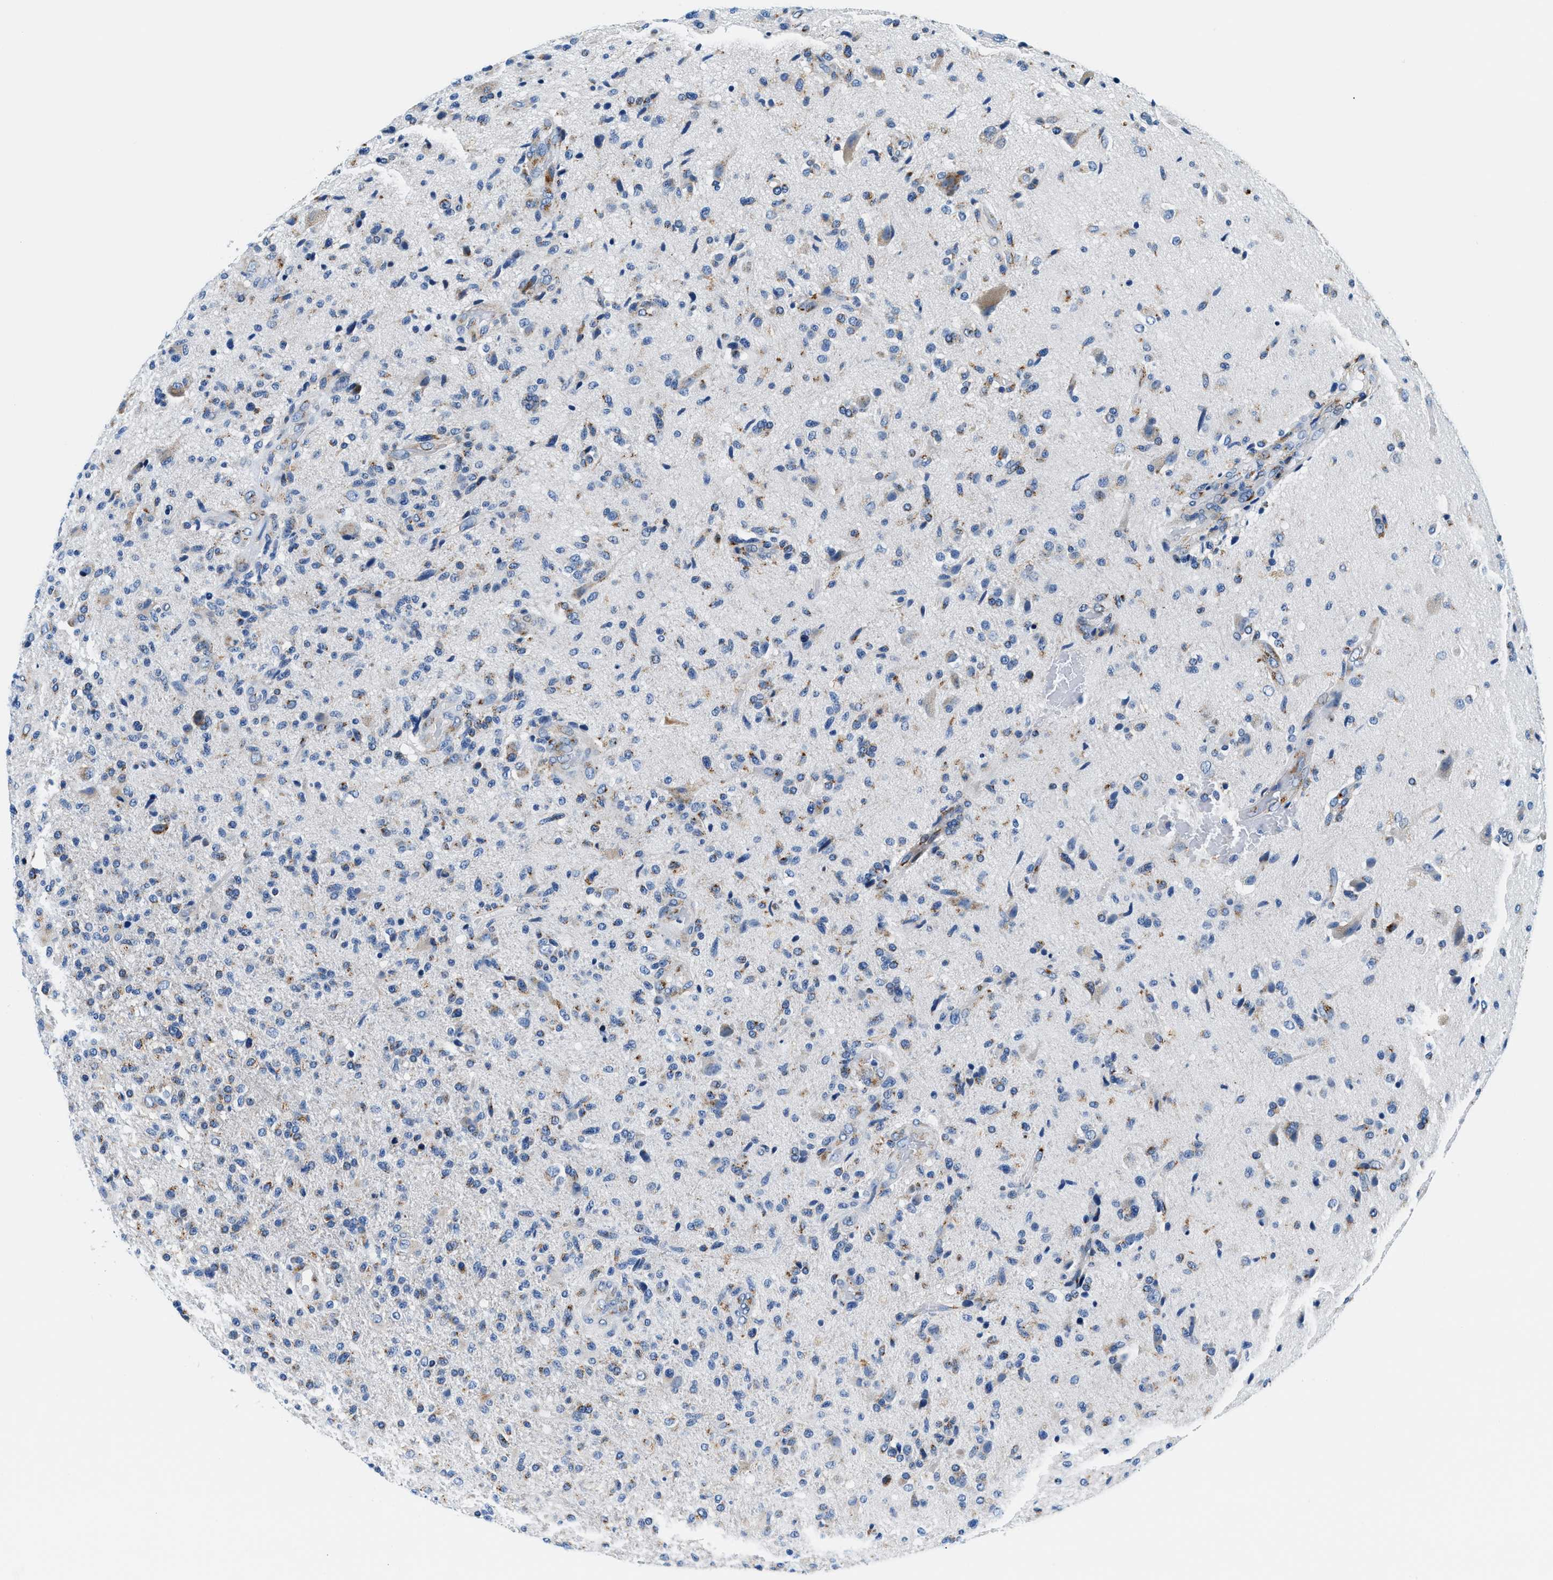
{"staining": {"intensity": "moderate", "quantity": "<25%", "location": "cytoplasmic/membranous"}, "tissue": "glioma", "cell_type": "Tumor cells", "image_type": "cancer", "snomed": [{"axis": "morphology", "description": "Glioma, malignant, High grade"}, {"axis": "topography", "description": "Brain"}], "caption": "A histopathology image showing moderate cytoplasmic/membranous positivity in about <25% of tumor cells in glioma, as visualized by brown immunohistochemical staining.", "gene": "VPS53", "patient": {"sex": "male", "age": 72}}